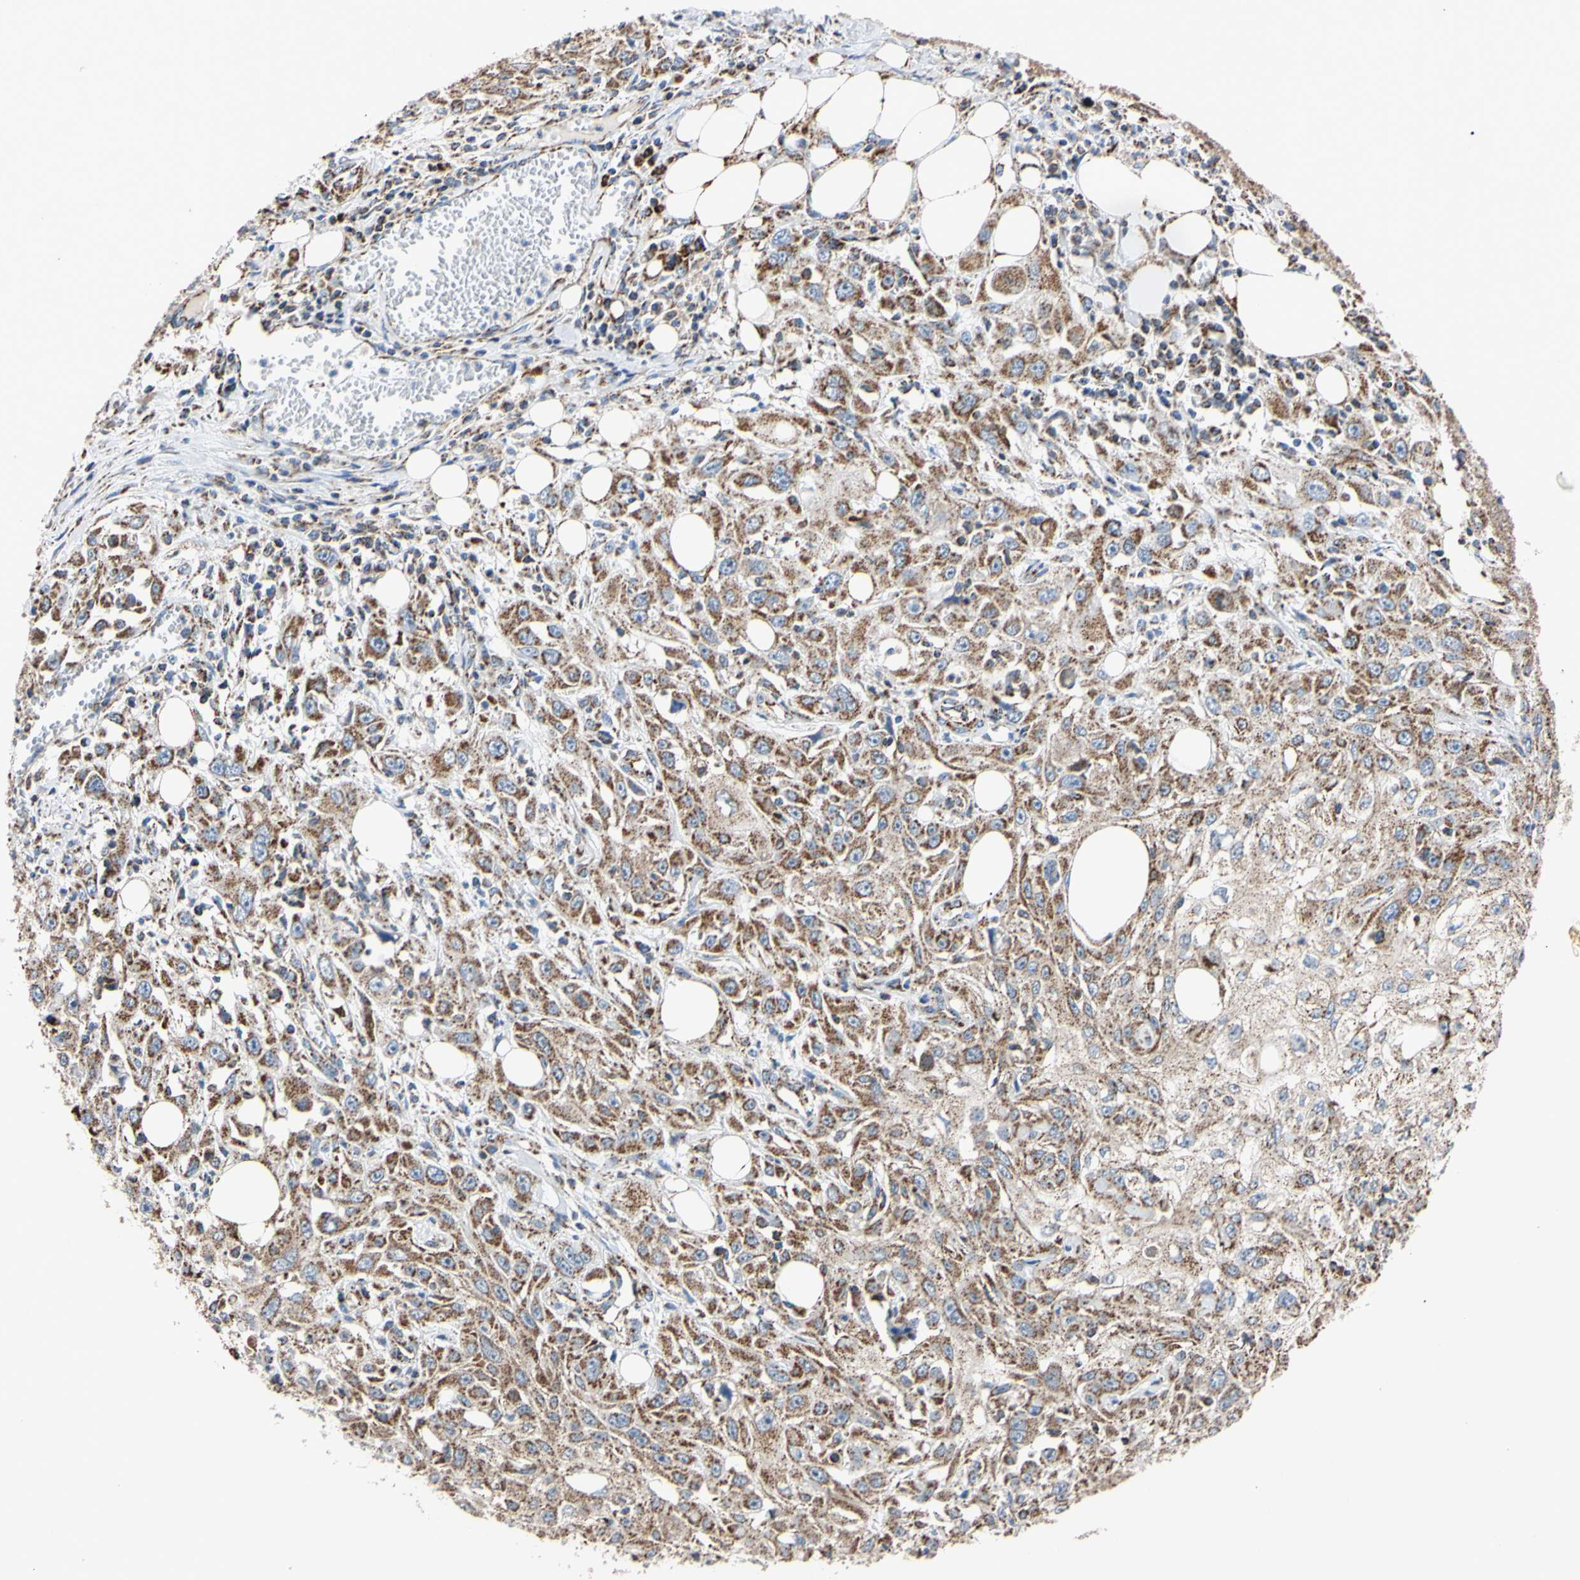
{"staining": {"intensity": "strong", "quantity": ">75%", "location": "cytoplasmic/membranous"}, "tissue": "skin cancer", "cell_type": "Tumor cells", "image_type": "cancer", "snomed": [{"axis": "morphology", "description": "Squamous cell carcinoma, NOS"}, {"axis": "topography", "description": "Skin"}], "caption": "A micrograph showing strong cytoplasmic/membranous expression in about >75% of tumor cells in squamous cell carcinoma (skin), as visualized by brown immunohistochemical staining.", "gene": "CLPP", "patient": {"sex": "male", "age": 75}}